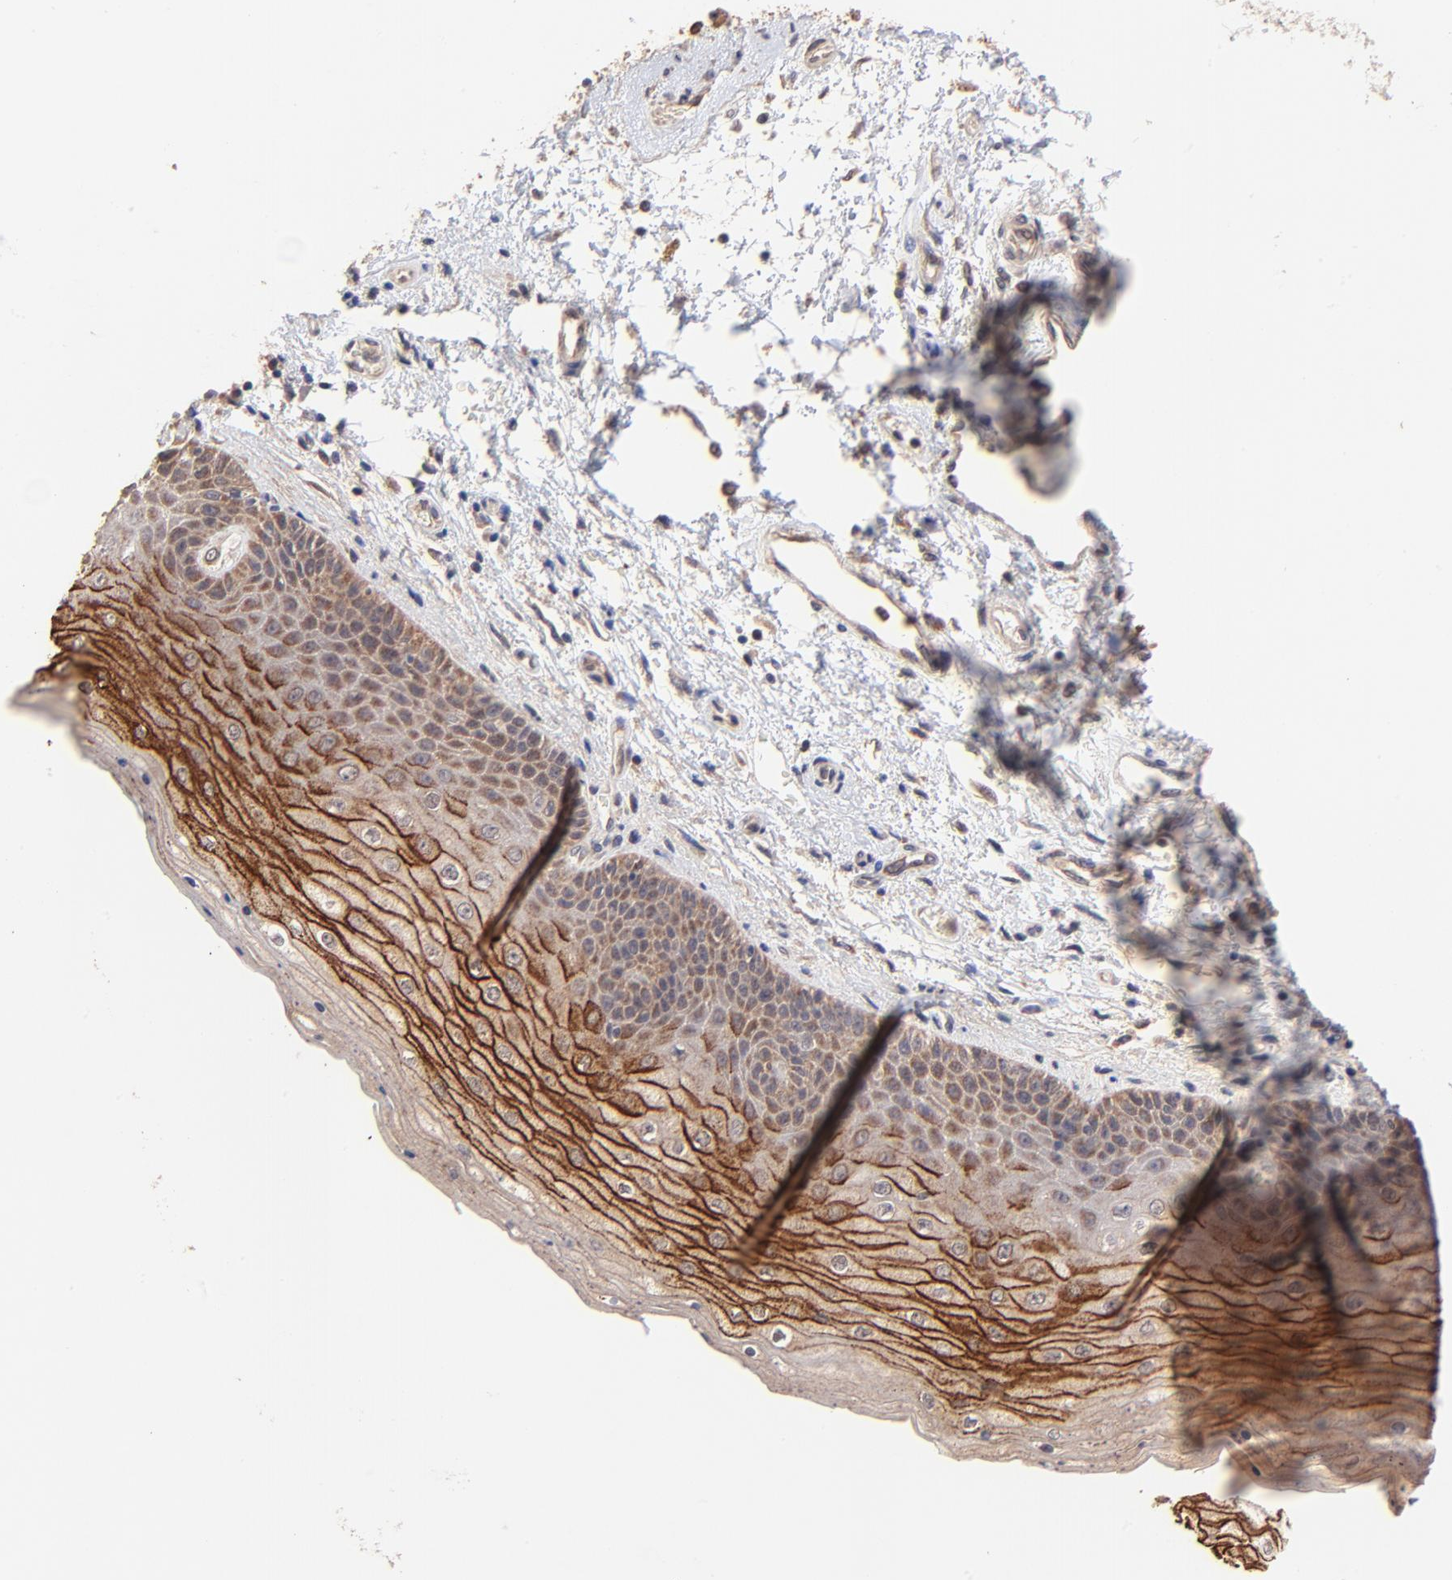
{"staining": {"intensity": "strong", "quantity": ">75%", "location": "cytoplasmic/membranous"}, "tissue": "skin", "cell_type": "Epidermal cells", "image_type": "normal", "snomed": [{"axis": "morphology", "description": "Normal tissue, NOS"}, {"axis": "topography", "description": "Anal"}], "caption": "Immunohistochemical staining of benign human skin exhibits strong cytoplasmic/membranous protein expression in approximately >75% of epidermal cells.", "gene": "BAIAP2L2", "patient": {"sex": "female", "age": 46}}